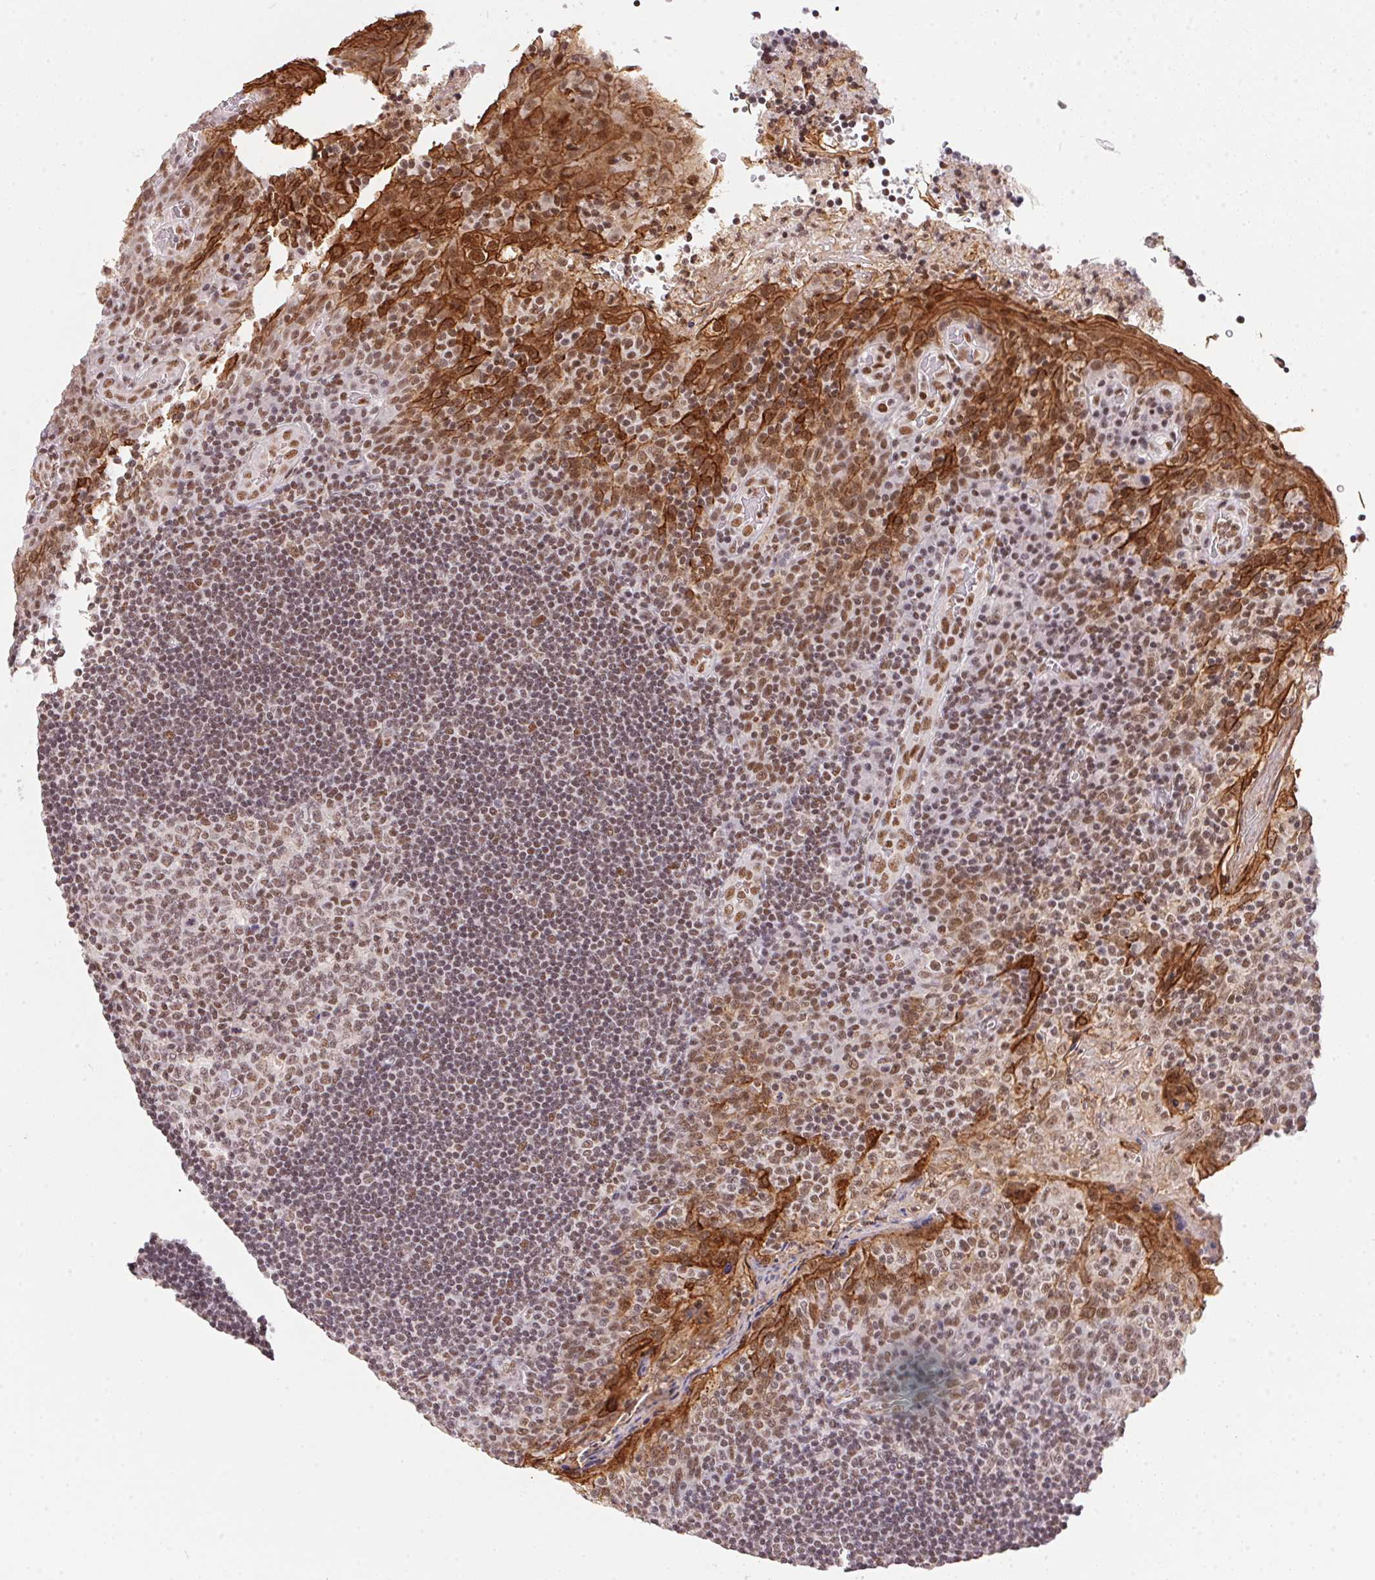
{"staining": {"intensity": "moderate", "quantity": ">75%", "location": "cytoplasmic/membranous"}, "tissue": "tonsil", "cell_type": "Germinal center cells", "image_type": "normal", "snomed": [{"axis": "morphology", "description": "Normal tissue, NOS"}, {"axis": "topography", "description": "Tonsil"}], "caption": "Immunohistochemical staining of unremarkable tonsil reveals >75% levels of moderate cytoplasmic/membranous protein positivity in about >75% of germinal center cells. (Brightfield microscopy of DAB IHC at high magnification).", "gene": "NFE2L1", "patient": {"sex": "male", "age": 17}}